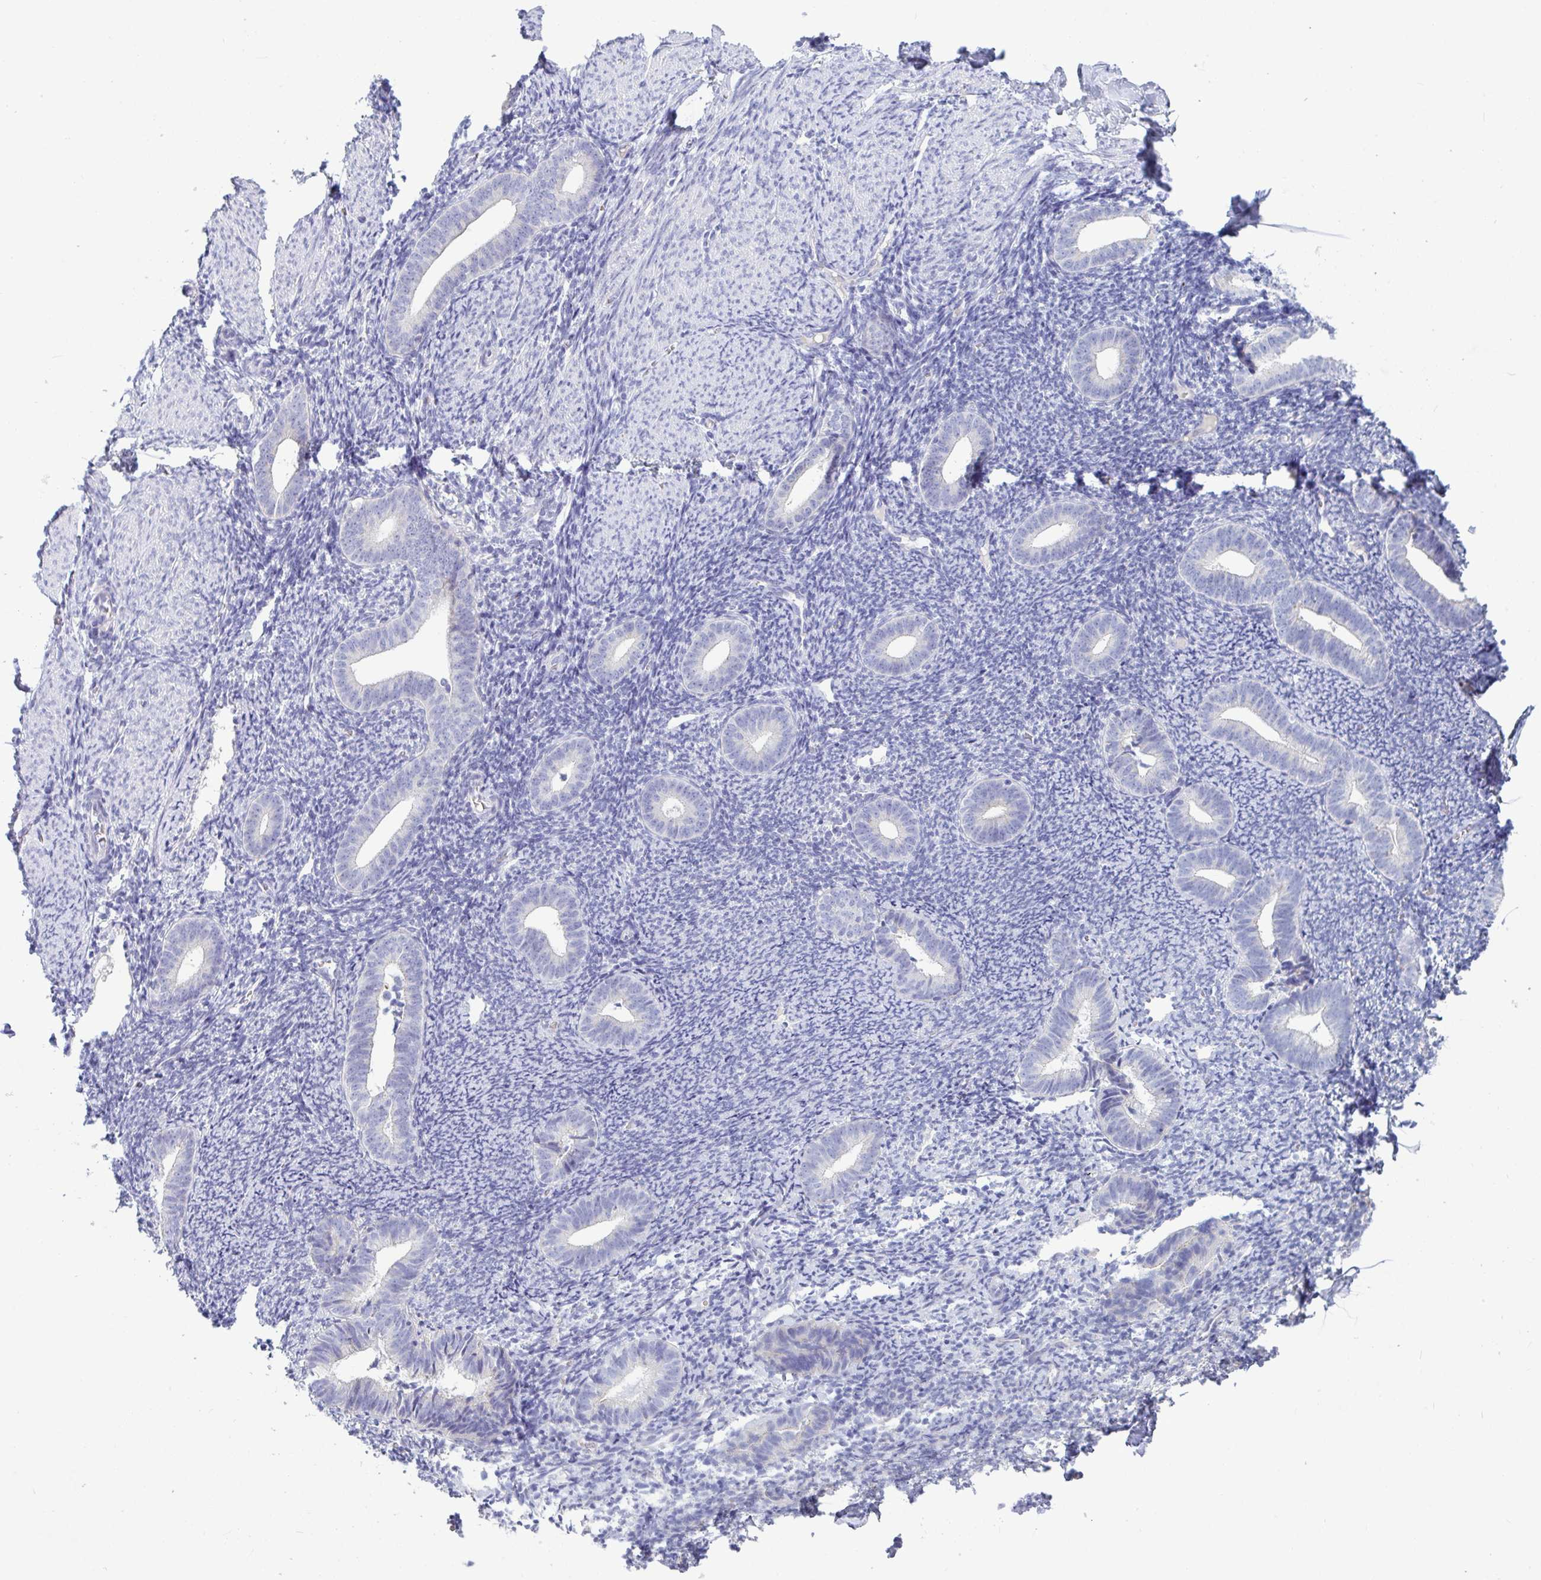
{"staining": {"intensity": "negative", "quantity": "none", "location": "none"}, "tissue": "endometrium", "cell_type": "Cells in endometrial stroma", "image_type": "normal", "snomed": [{"axis": "morphology", "description": "Normal tissue, NOS"}, {"axis": "topography", "description": "Endometrium"}], "caption": "This photomicrograph is of normal endometrium stained with immunohistochemistry (IHC) to label a protein in brown with the nuclei are counter-stained blue. There is no expression in cells in endometrial stroma.", "gene": "TAS2R38", "patient": {"sex": "female", "age": 39}}